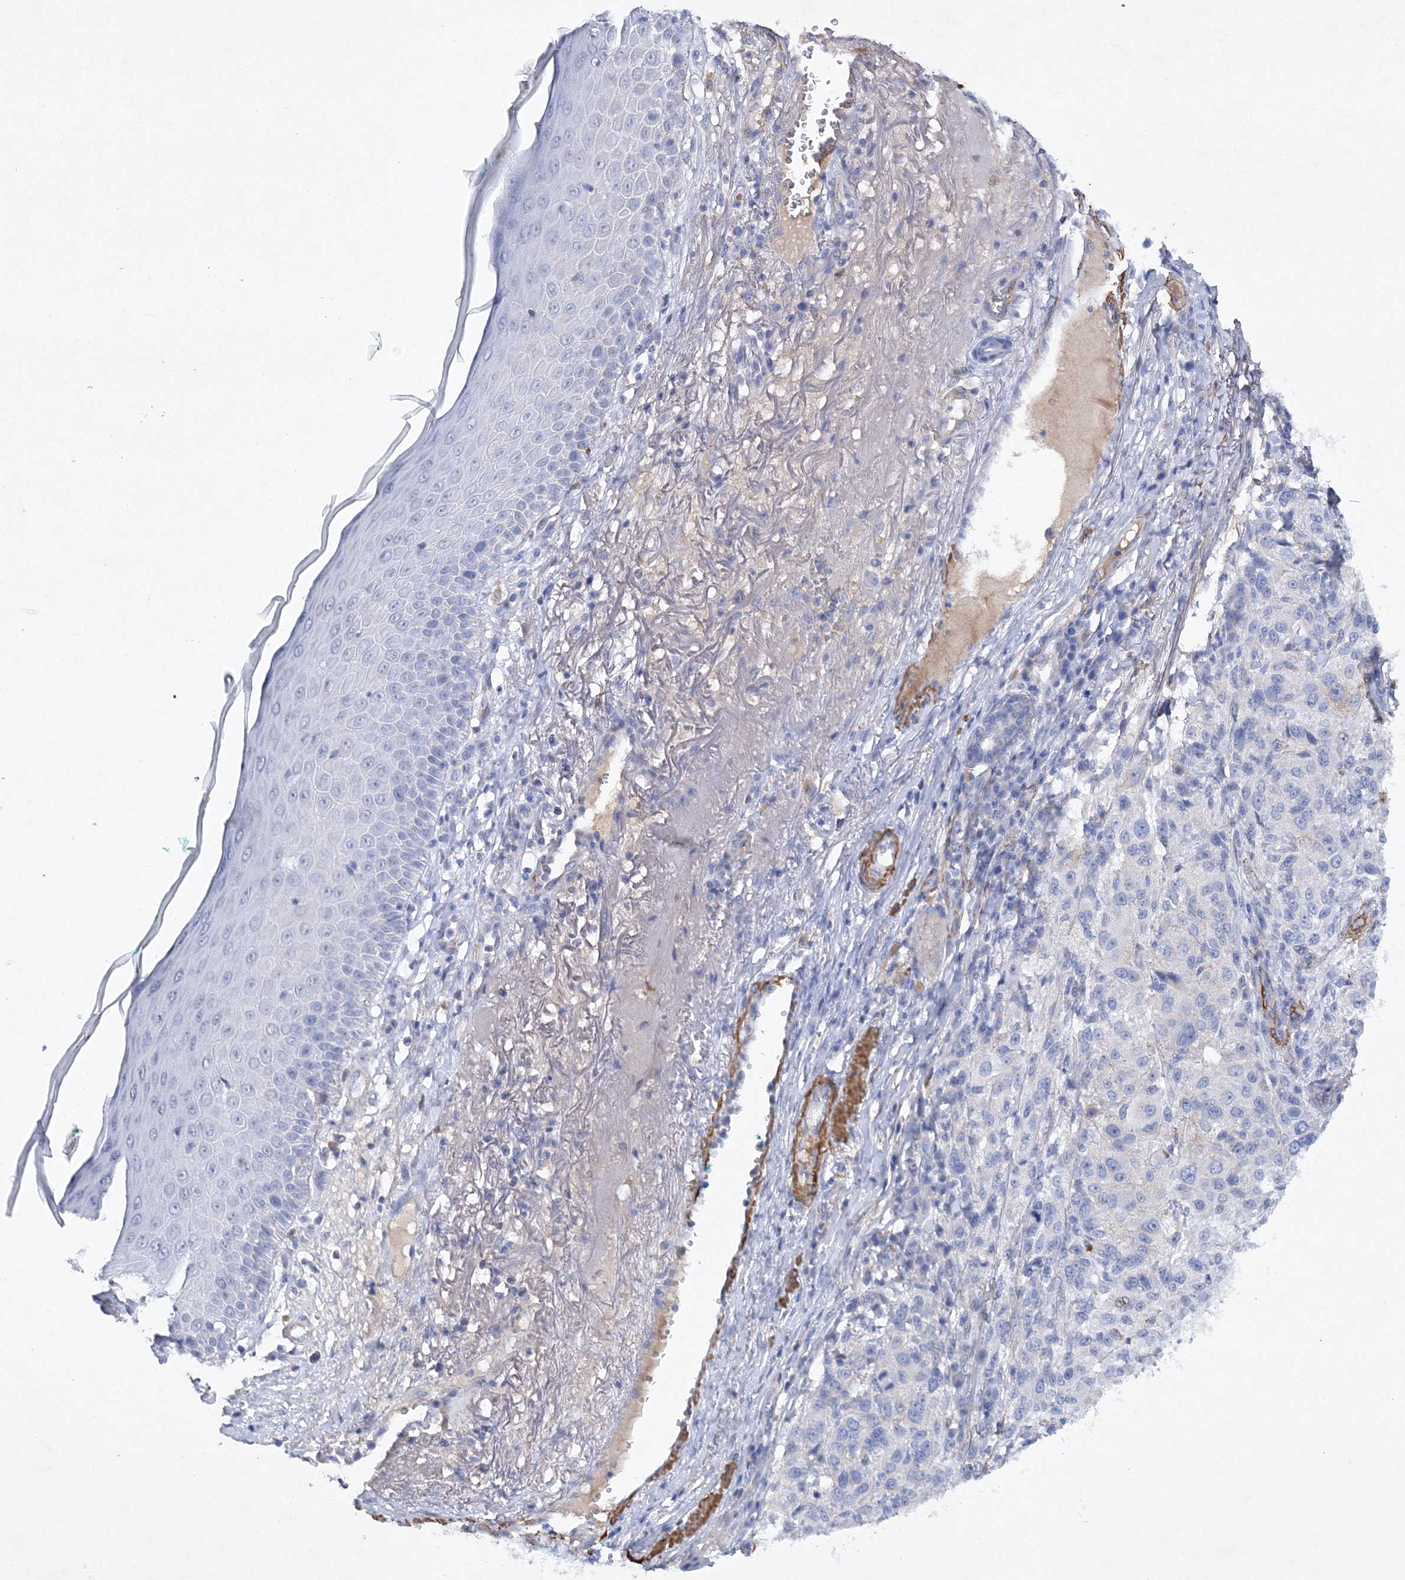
{"staining": {"intensity": "negative", "quantity": "none", "location": "none"}, "tissue": "melanoma", "cell_type": "Tumor cells", "image_type": "cancer", "snomed": [{"axis": "morphology", "description": "Necrosis, NOS"}, {"axis": "morphology", "description": "Malignant melanoma, NOS"}, {"axis": "topography", "description": "Skin"}], "caption": "Immunohistochemistry (IHC) of human melanoma reveals no staining in tumor cells.", "gene": "RTN2", "patient": {"sex": "female", "age": 87}}